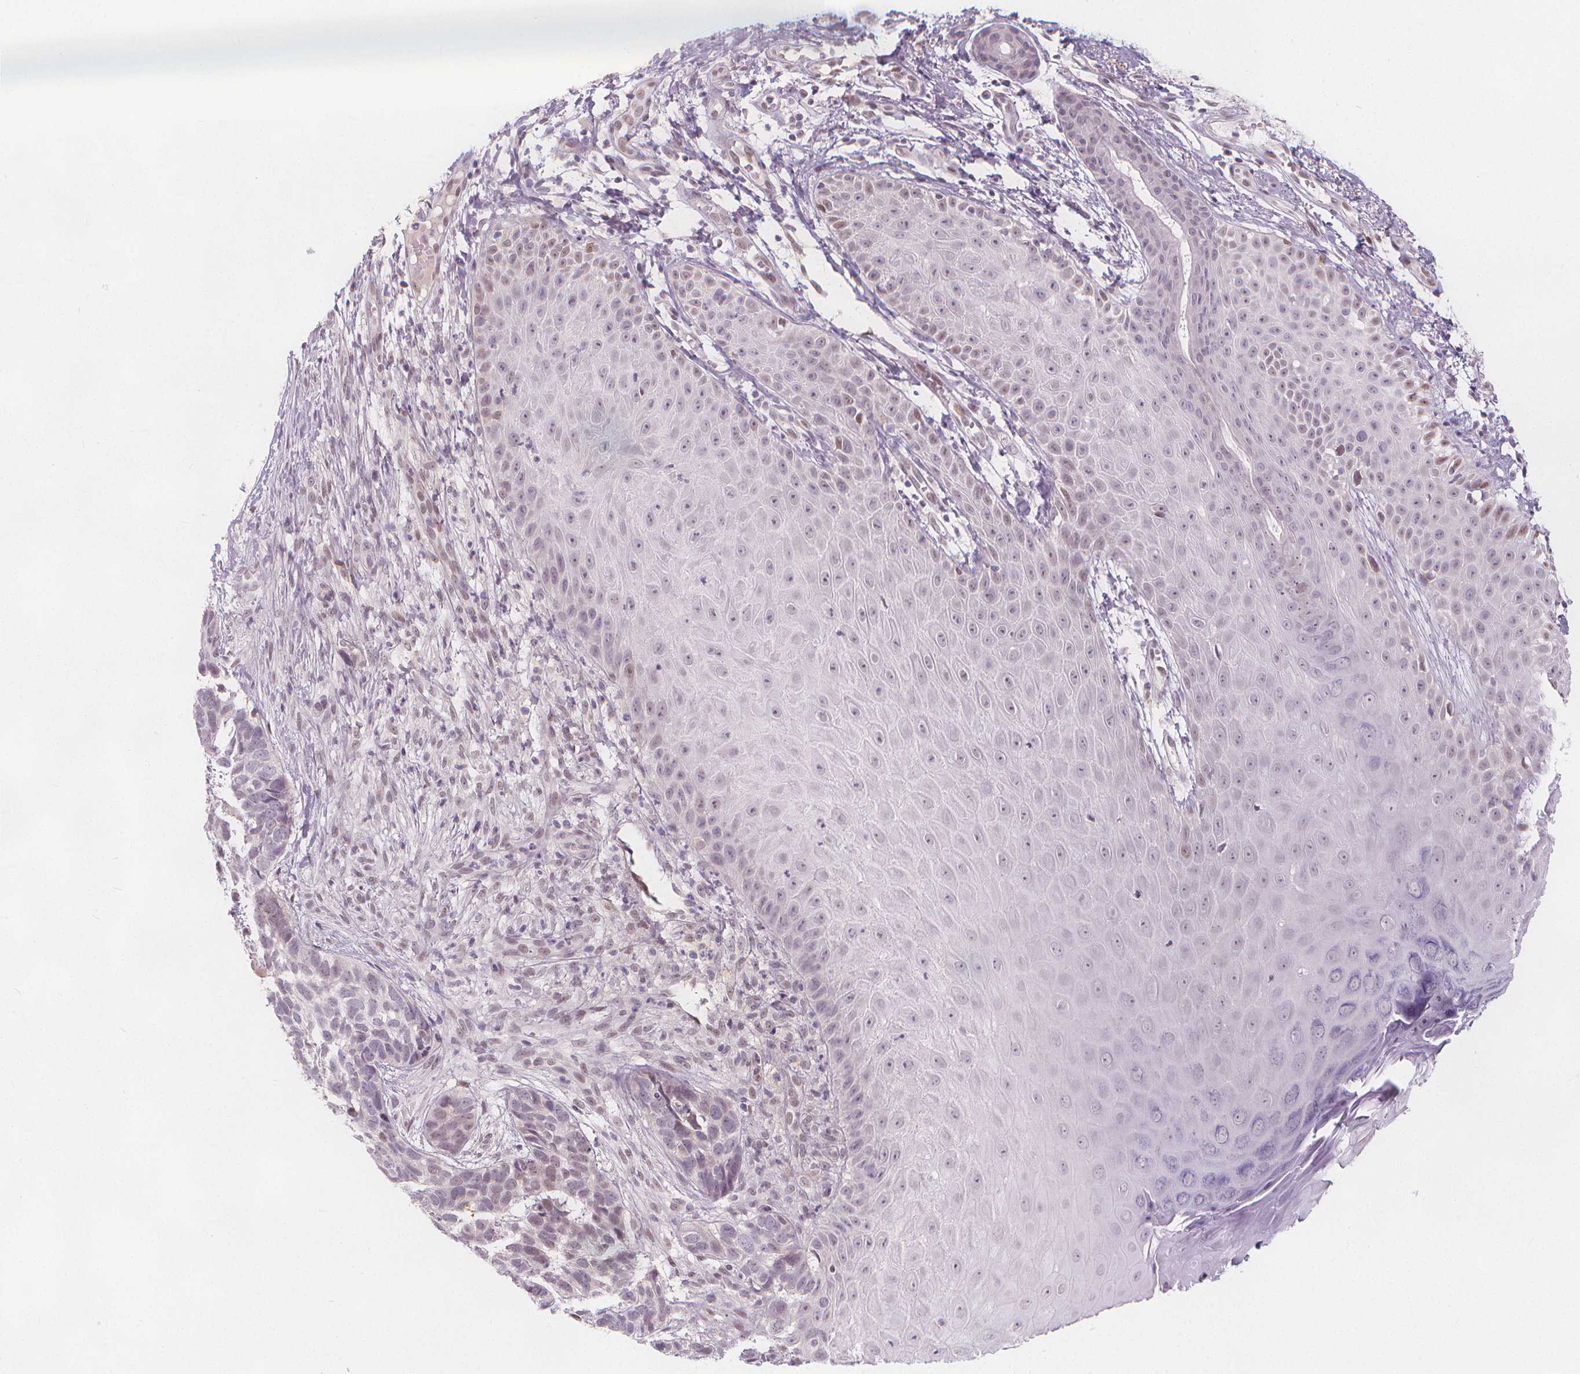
{"staining": {"intensity": "weak", "quantity": "25%-75%", "location": "nuclear"}, "tissue": "skin cancer", "cell_type": "Tumor cells", "image_type": "cancer", "snomed": [{"axis": "morphology", "description": "Basal cell carcinoma"}, {"axis": "topography", "description": "Skin"}], "caption": "Weak nuclear expression for a protein is seen in approximately 25%-75% of tumor cells of basal cell carcinoma (skin) using immunohistochemistry (IHC).", "gene": "DRC3", "patient": {"sex": "male", "age": 78}}